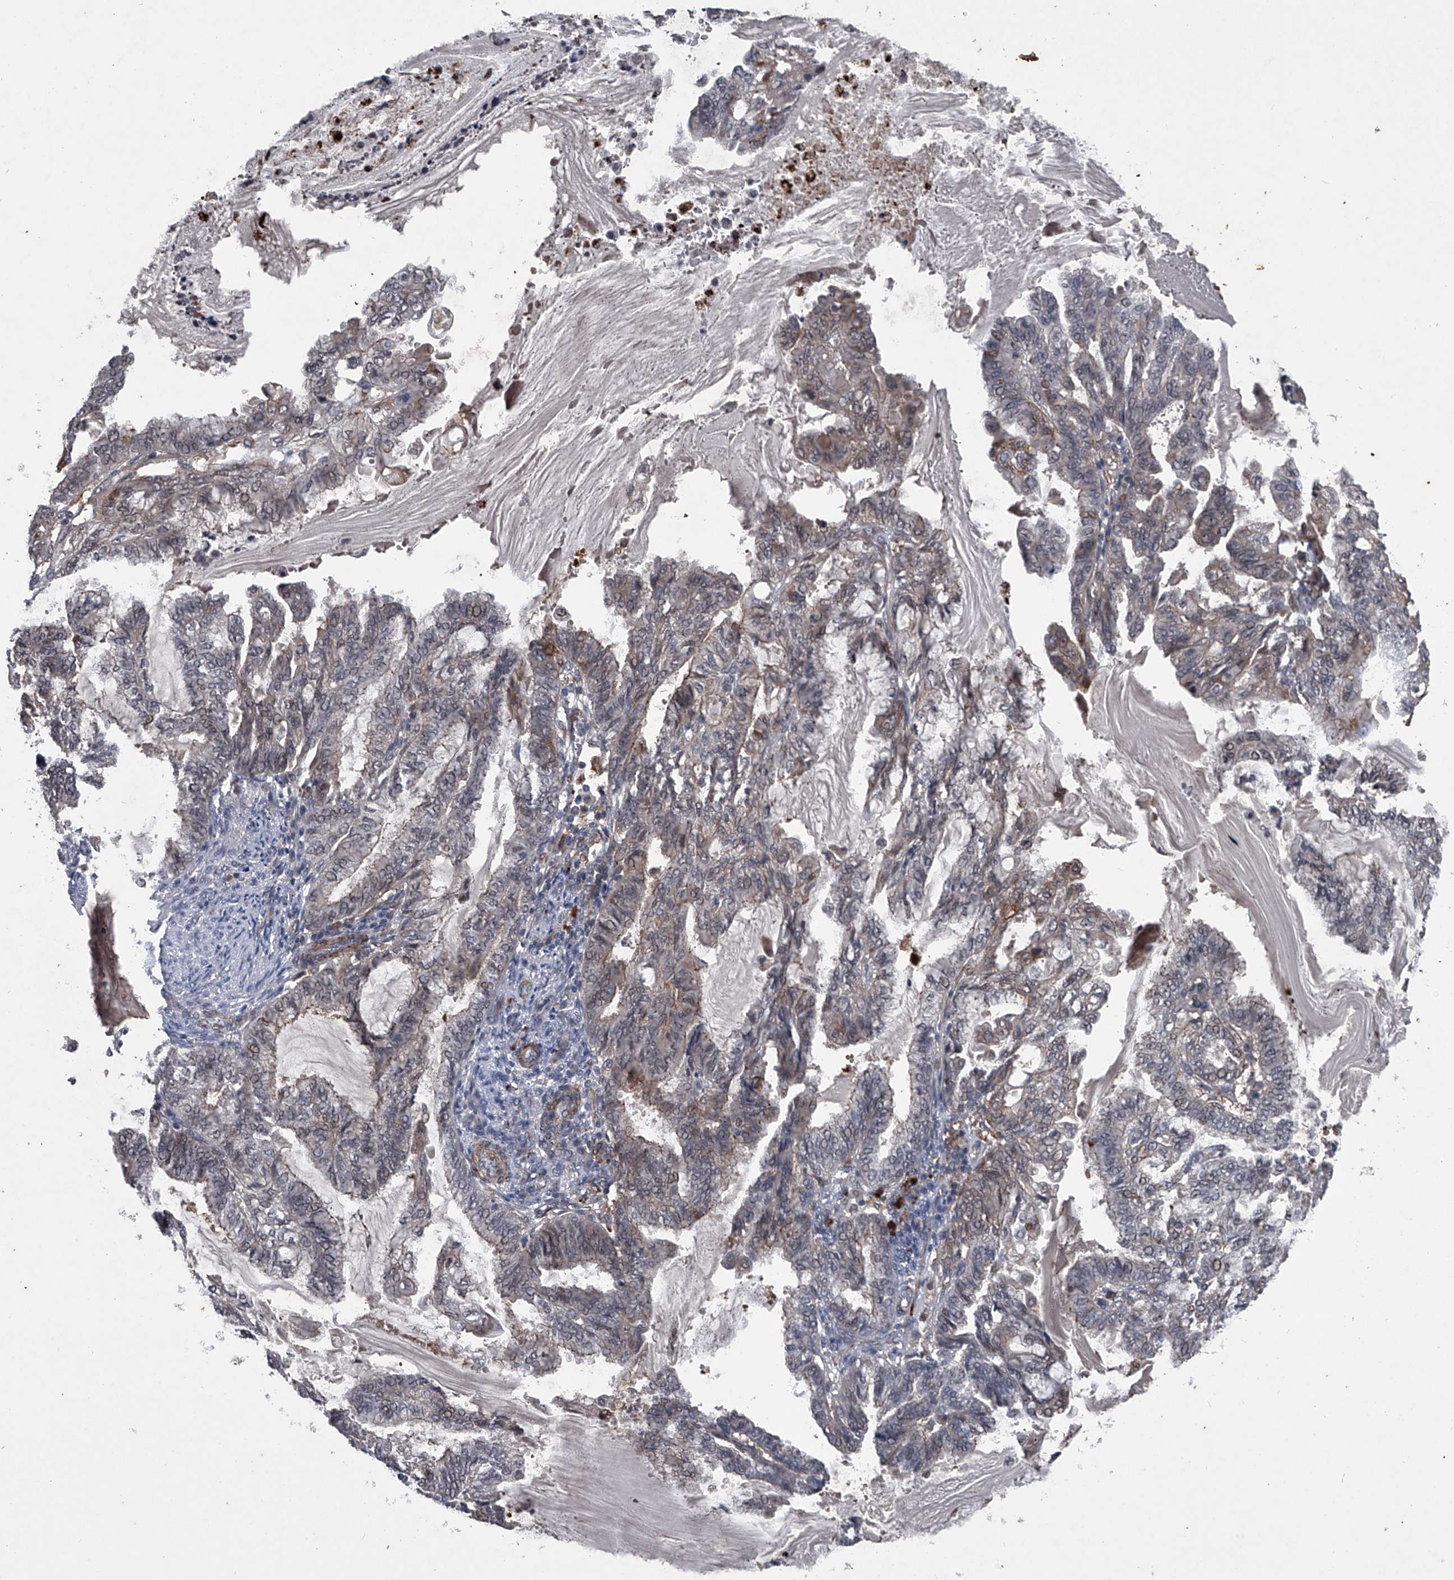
{"staining": {"intensity": "weak", "quantity": "<25%", "location": "cytoplasmic/membranous,nuclear"}, "tissue": "endometrial cancer", "cell_type": "Tumor cells", "image_type": "cancer", "snomed": [{"axis": "morphology", "description": "Adenocarcinoma, NOS"}, {"axis": "topography", "description": "Endometrium"}], "caption": "DAB immunohistochemical staining of endometrial cancer (adenocarcinoma) shows no significant staining in tumor cells.", "gene": "MAPKAP1", "patient": {"sex": "female", "age": 86}}